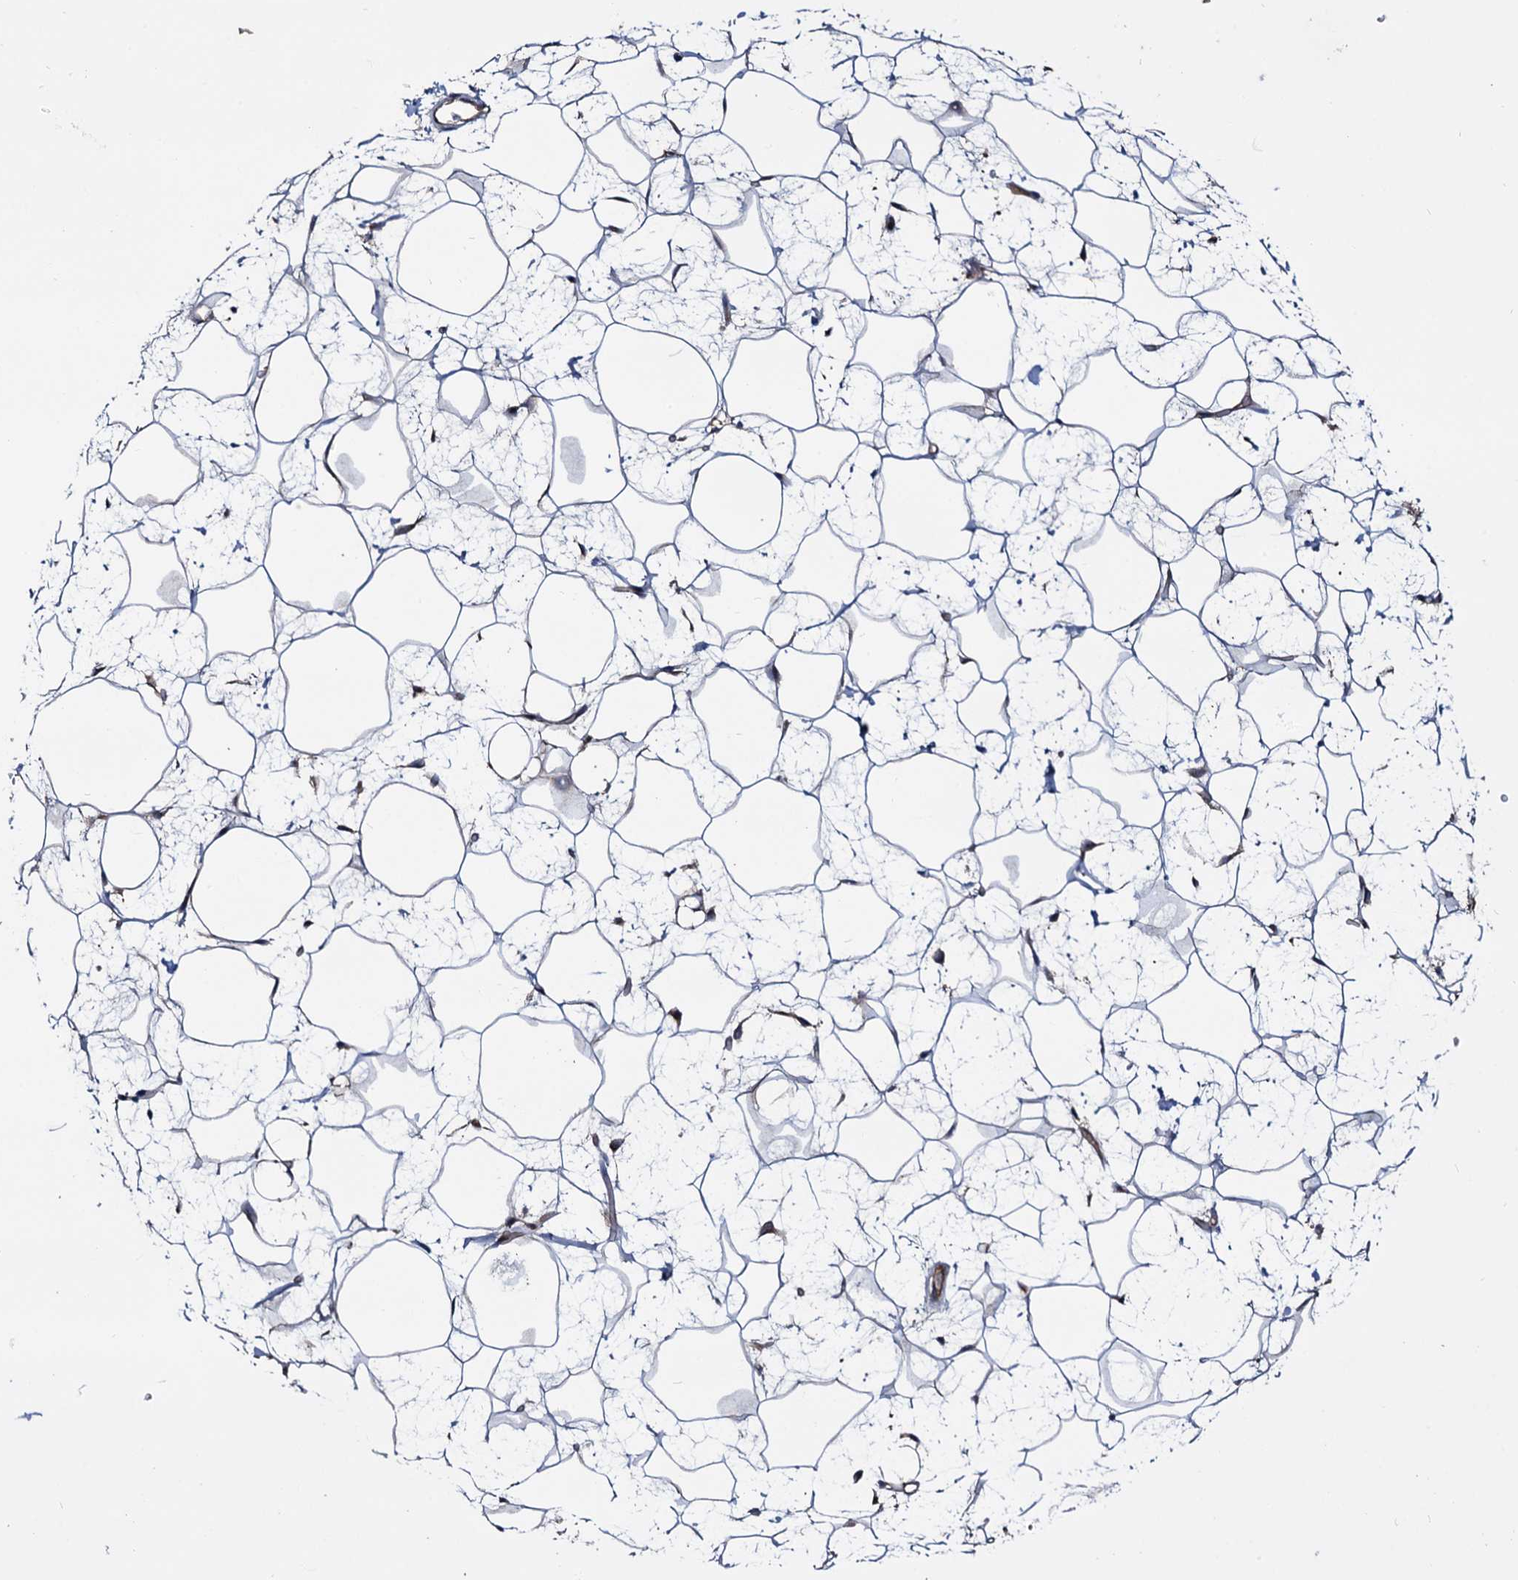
{"staining": {"intensity": "negative", "quantity": "none", "location": "none"}, "tissue": "adipose tissue", "cell_type": "Adipocytes", "image_type": "normal", "snomed": [{"axis": "morphology", "description": "Normal tissue, NOS"}, {"axis": "topography", "description": "Breast"}], "caption": "Human adipose tissue stained for a protein using immunohistochemistry (IHC) displays no positivity in adipocytes.", "gene": "CEP192", "patient": {"sex": "female", "age": 26}}